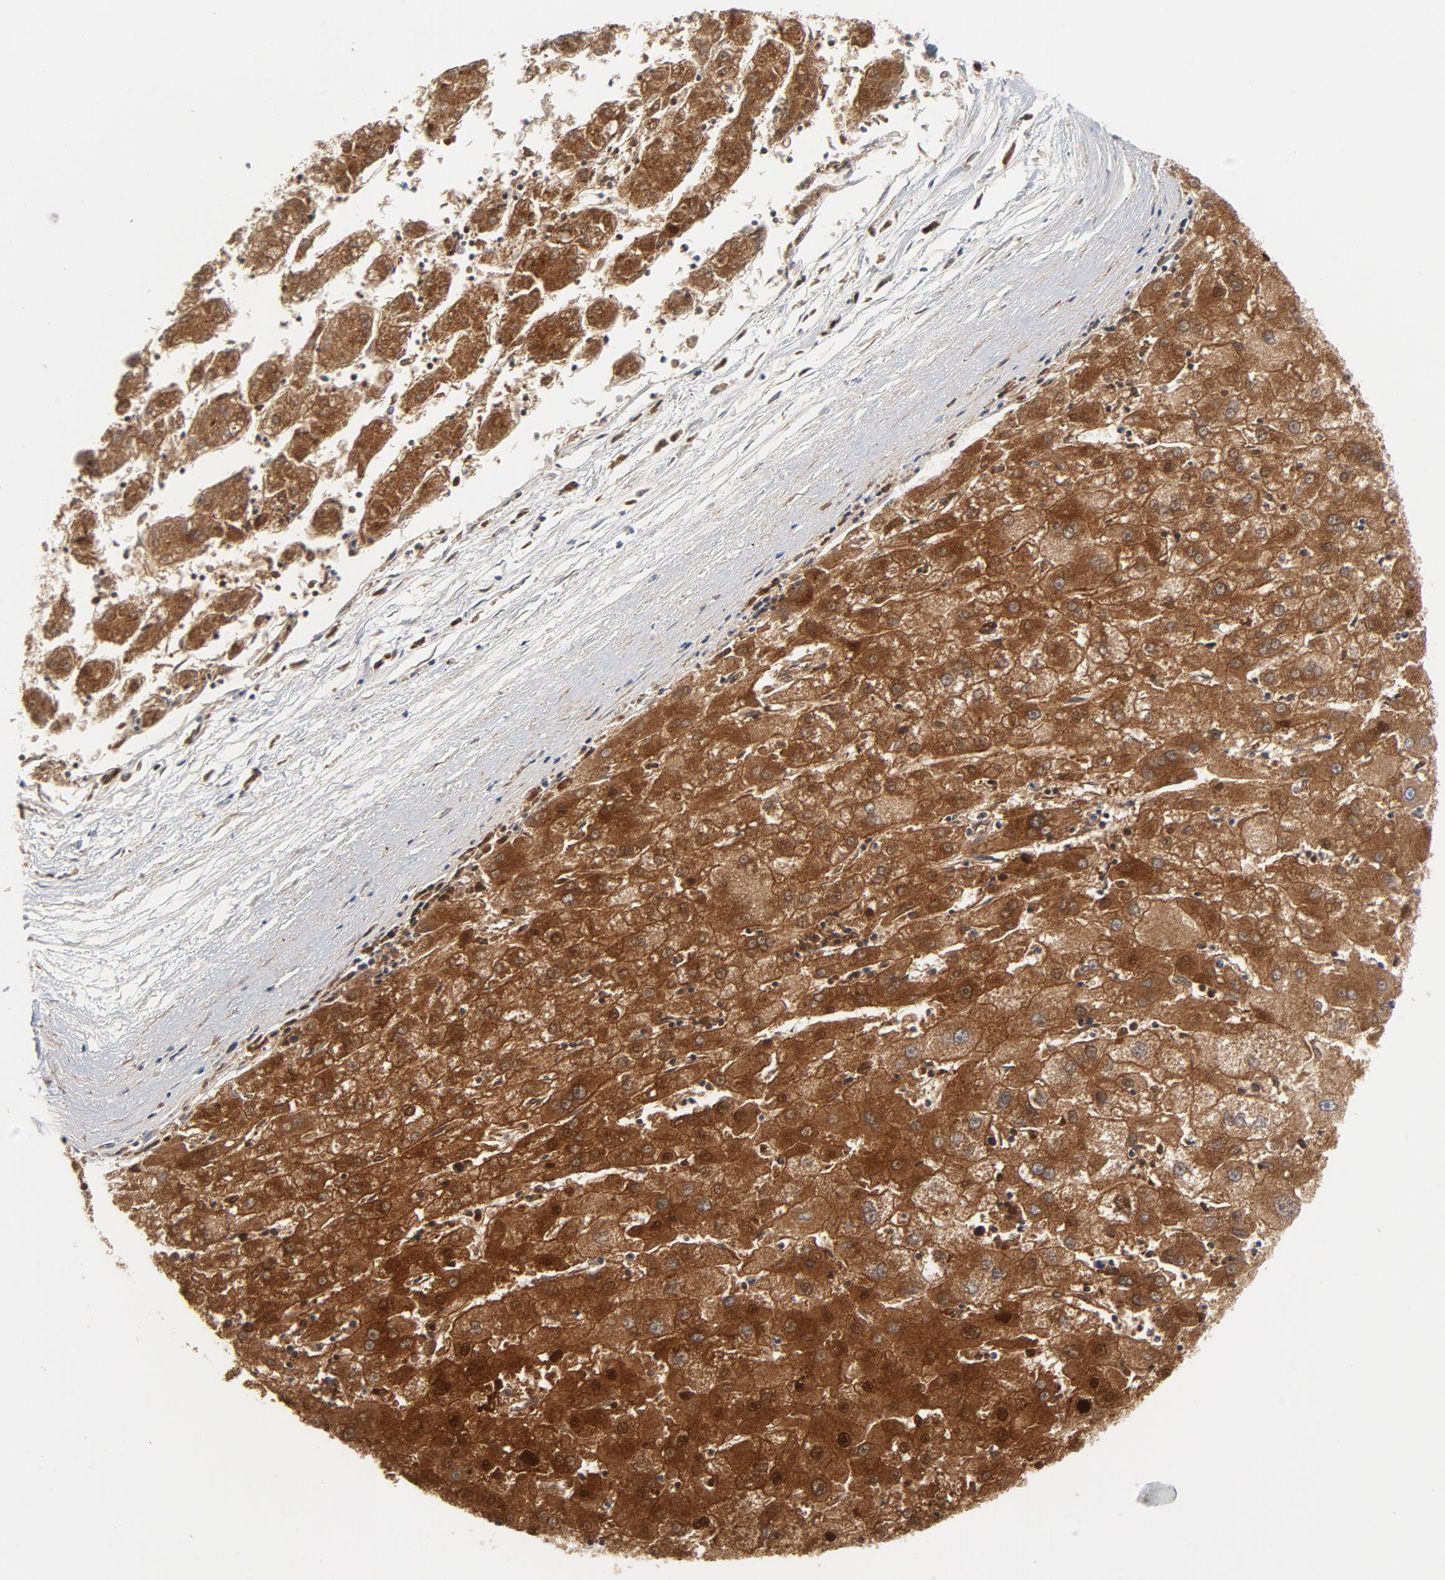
{"staining": {"intensity": "strong", "quantity": ">75%", "location": "cytoplasmic/membranous"}, "tissue": "liver cancer", "cell_type": "Tumor cells", "image_type": "cancer", "snomed": [{"axis": "morphology", "description": "Carcinoma, Hepatocellular, NOS"}, {"axis": "topography", "description": "Liver"}], "caption": "Protein expression analysis of human liver cancer (hepatocellular carcinoma) reveals strong cytoplasmic/membranous positivity in about >75% of tumor cells.", "gene": "RAPGEF4", "patient": {"sex": "male", "age": 72}}